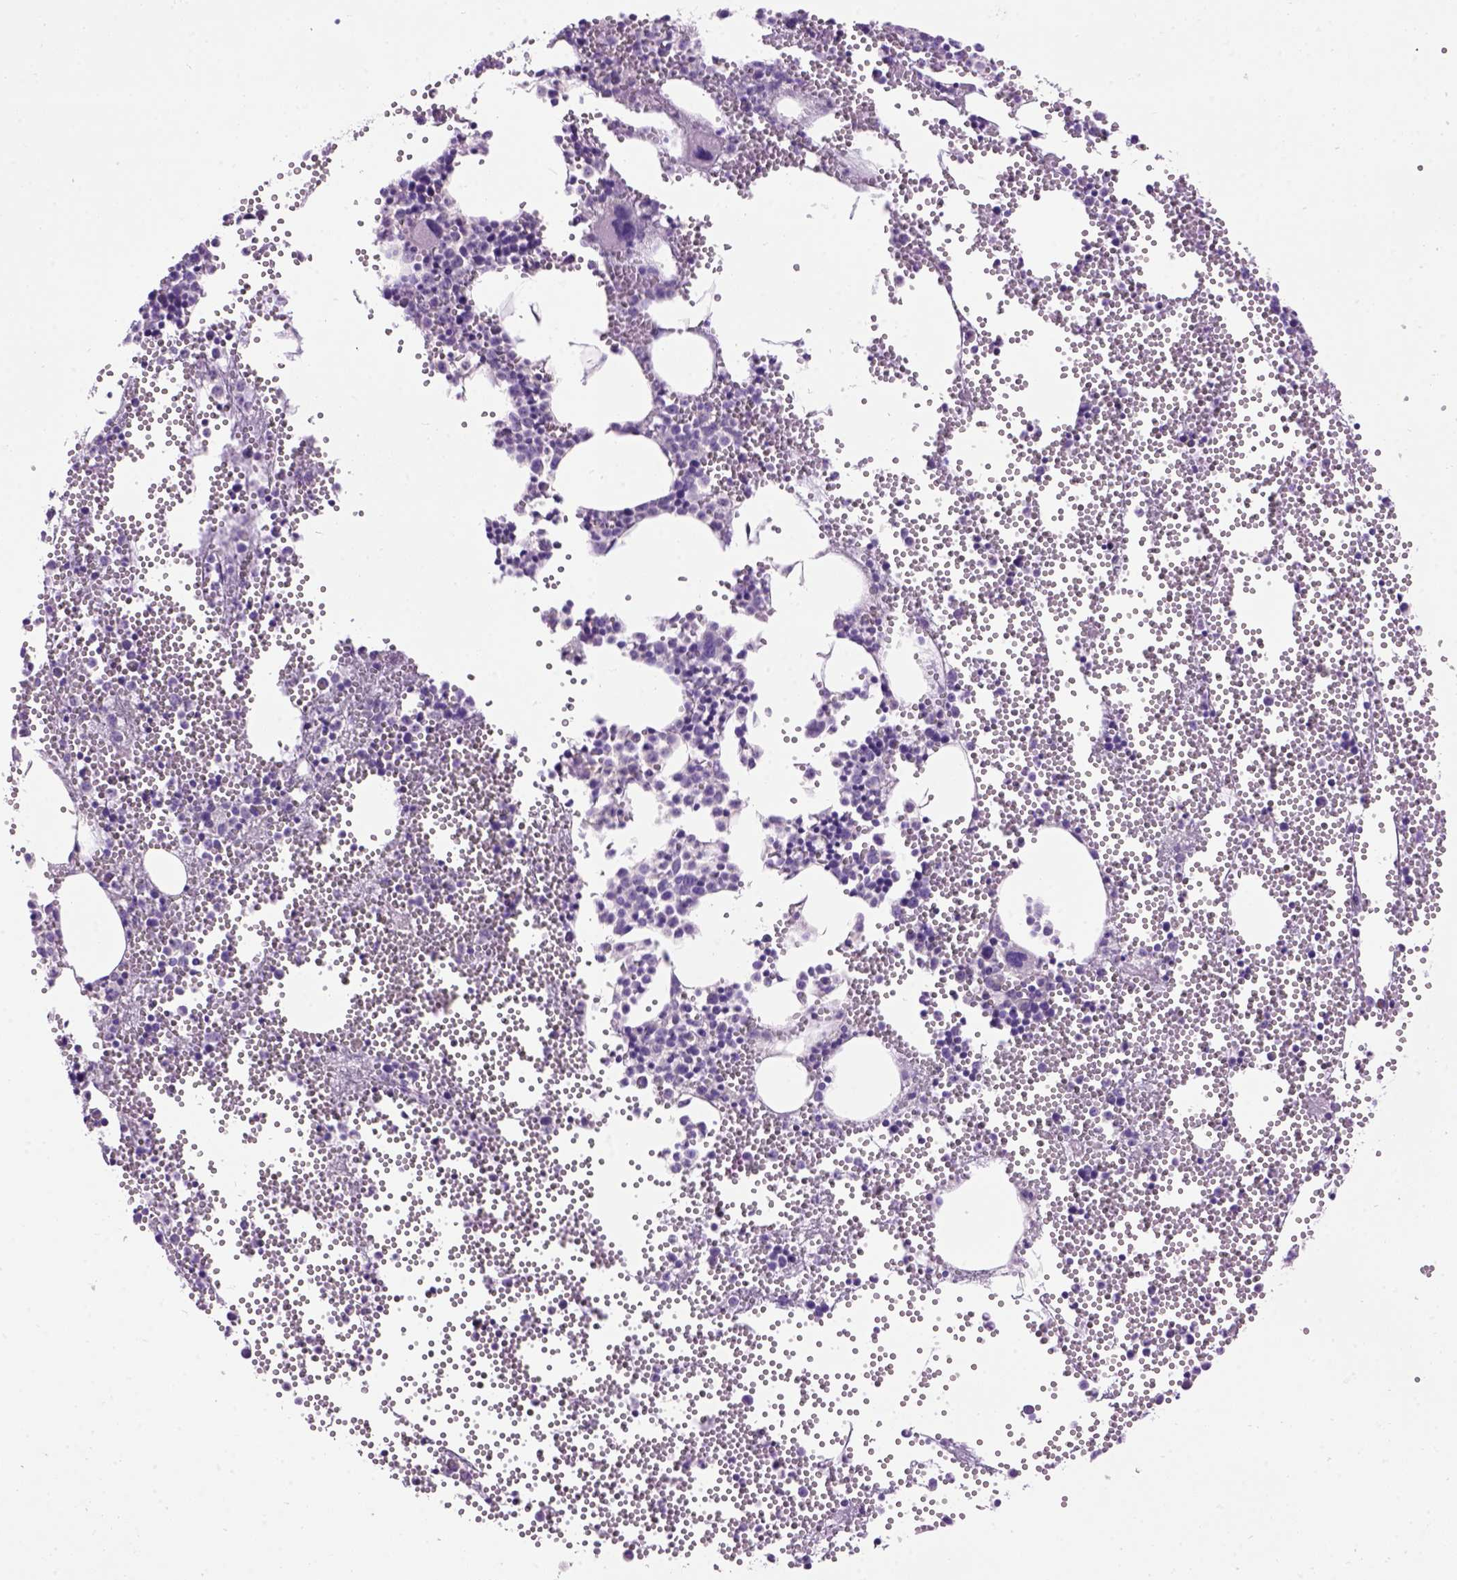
{"staining": {"intensity": "negative", "quantity": "none", "location": "none"}, "tissue": "bone marrow", "cell_type": "Hematopoietic cells", "image_type": "normal", "snomed": [{"axis": "morphology", "description": "Normal tissue, NOS"}, {"axis": "topography", "description": "Bone marrow"}], "caption": "Hematopoietic cells show no significant staining in normal bone marrow. (Brightfield microscopy of DAB (3,3'-diaminobenzidine) immunohistochemistry (IHC) at high magnification).", "gene": "MAPT", "patient": {"sex": "male", "age": 89}}